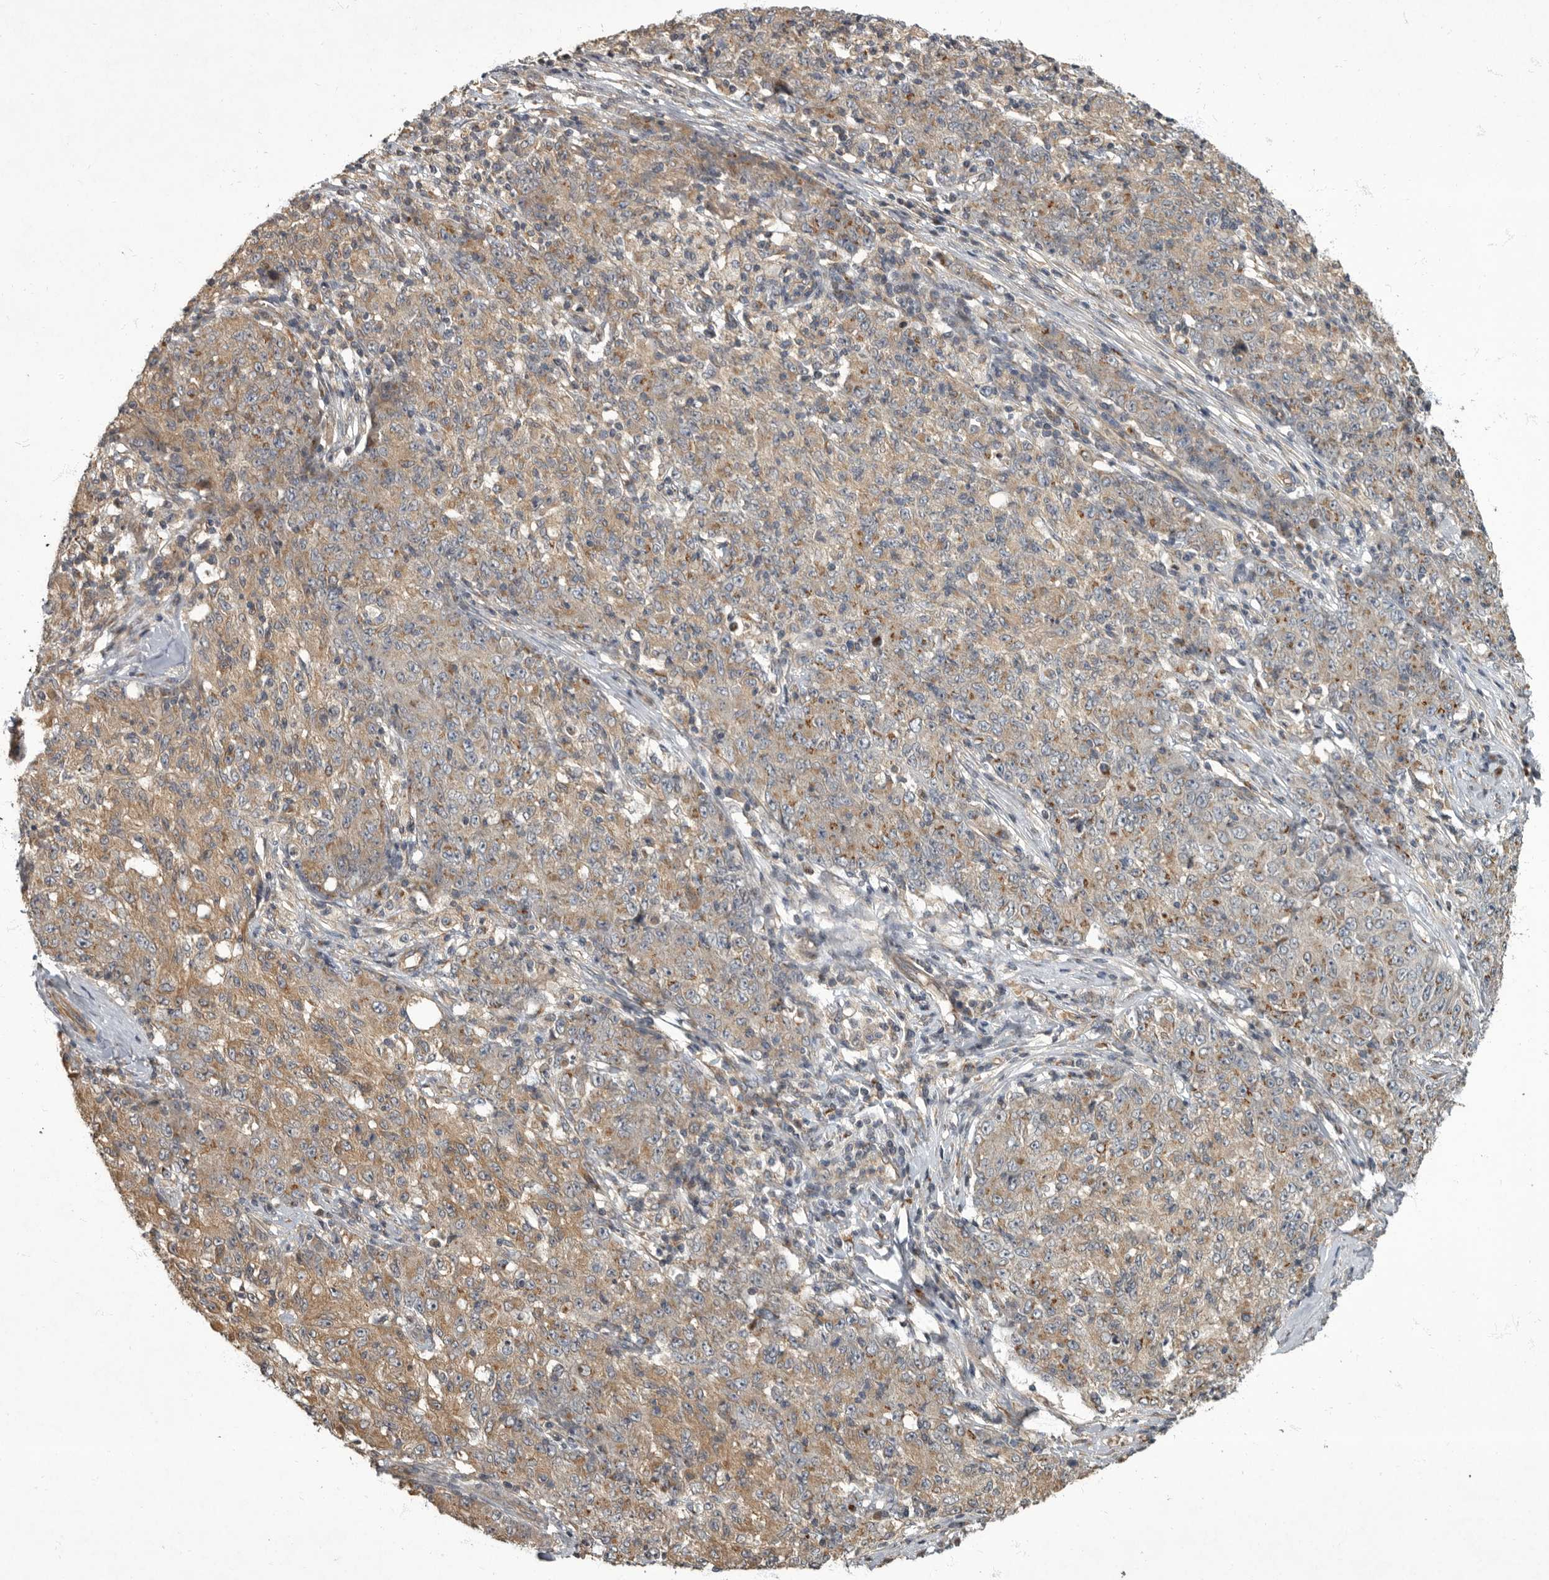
{"staining": {"intensity": "weak", "quantity": ">75%", "location": "cytoplasmic/membranous"}, "tissue": "ovarian cancer", "cell_type": "Tumor cells", "image_type": "cancer", "snomed": [{"axis": "morphology", "description": "Carcinoma, endometroid"}, {"axis": "topography", "description": "Ovary"}], "caption": "About >75% of tumor cells in human ovarian cancer (endometroid carcinoma) reveal weak cytoplasmic/membranous protein staining as visualized by brown immunohistochemical staining.", "gene": "IQCK", "patient": {"sex": "female", "age": 42}}